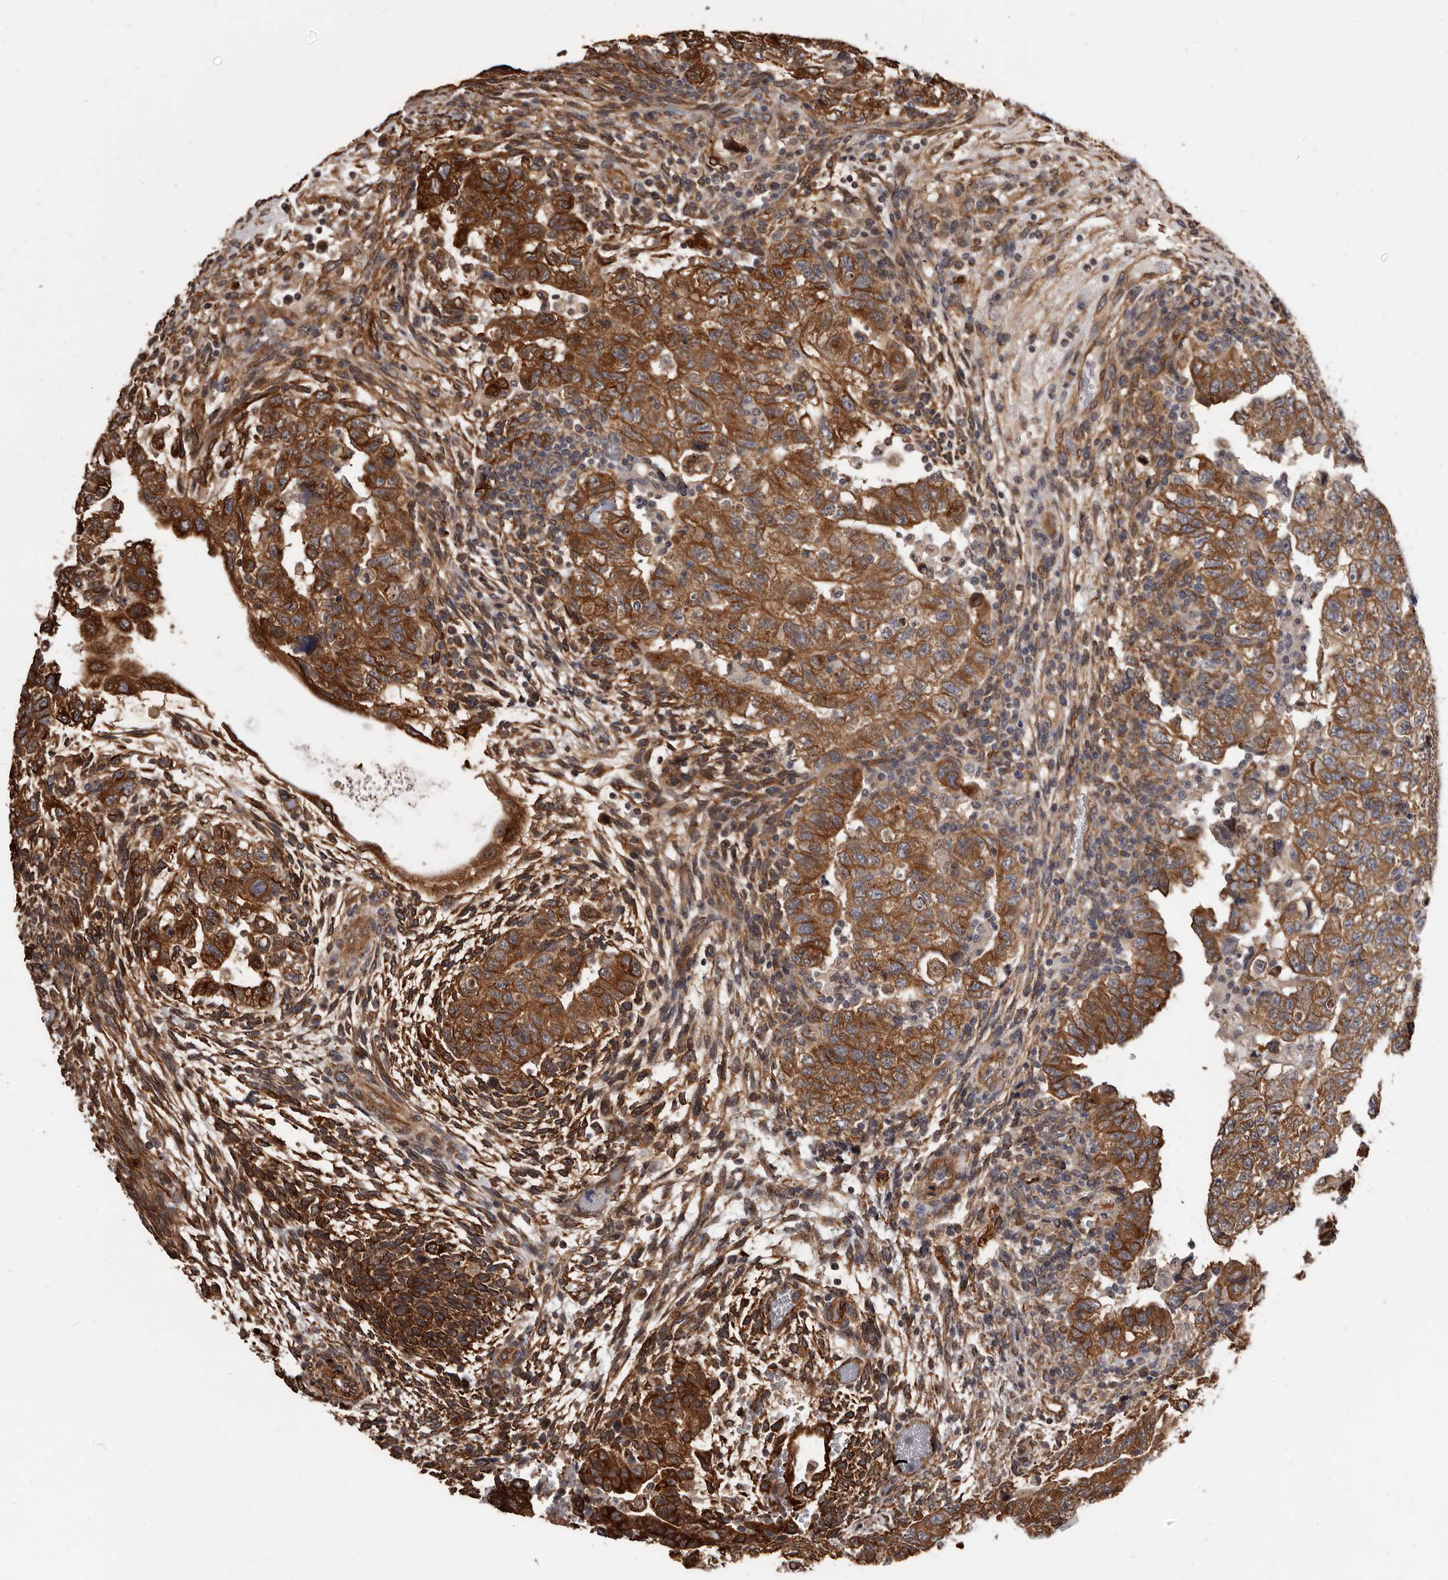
{"staining": {"intensity": "strong", "quantity": ">75%", "location": "cytoplasmic/membranous"}, "tissue": "testis cancer", "cell_type": "Tumor cells", "image_type": "cancer", "snomed": [{"axis": "morphology", "description": "Carcinoma, Embryonal, NOS"}, {"axis": "topography", "description": "Testis"}], "caption": "High-power microscopy captured an immunohistochemistry (IHC) micrograph of testis cancer, revealing strong cytoplasmic/membranous expression in about >75% of tumor cells. (DAB IHC, brown staining for protein, blue staining for nuclei).", "gene": "ADAMTS20", "patient": {"sex": "male", "age": 36}}